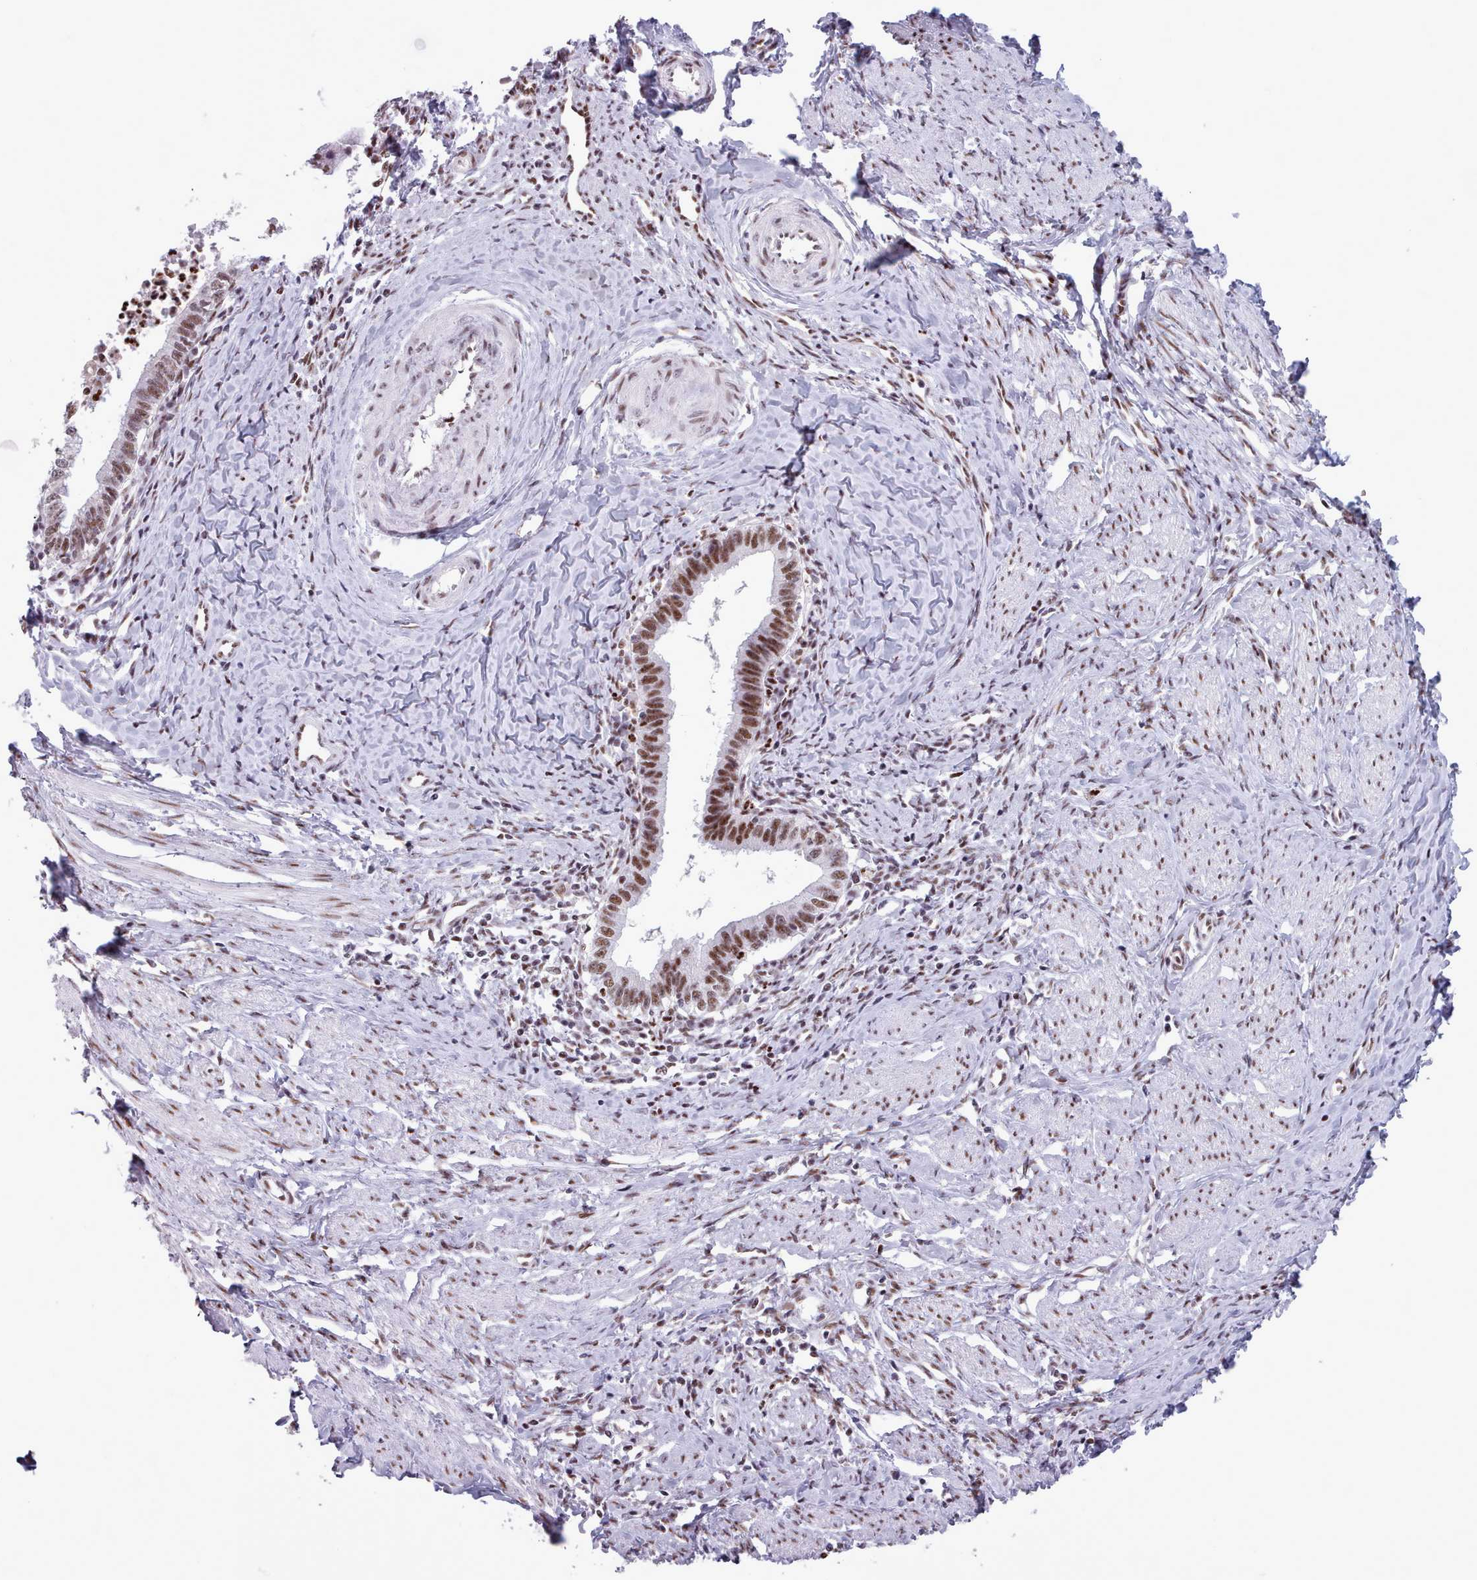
{"staining": {"intensity": "moderate", "quantity": ">75%", "location": "nuclear"}, "tissue": "cervical cancer", "cell_type": "Tumor cells", "image_type": "cancer", "snomed": [{"axis": "morphology", "description": "Adenocarcinoma, NOS"}, {"axis": "topography", "description": "Cervix"}], "caption": "This is a photomicrograph of immunohistochemistry (IHC) staining of cervical cancer (adenocarcinoma), which shows moderate positivity in the nuclear of tumor cells.", "gene": "SRSF4", "patient": {"sex": "female", "age": 36}}